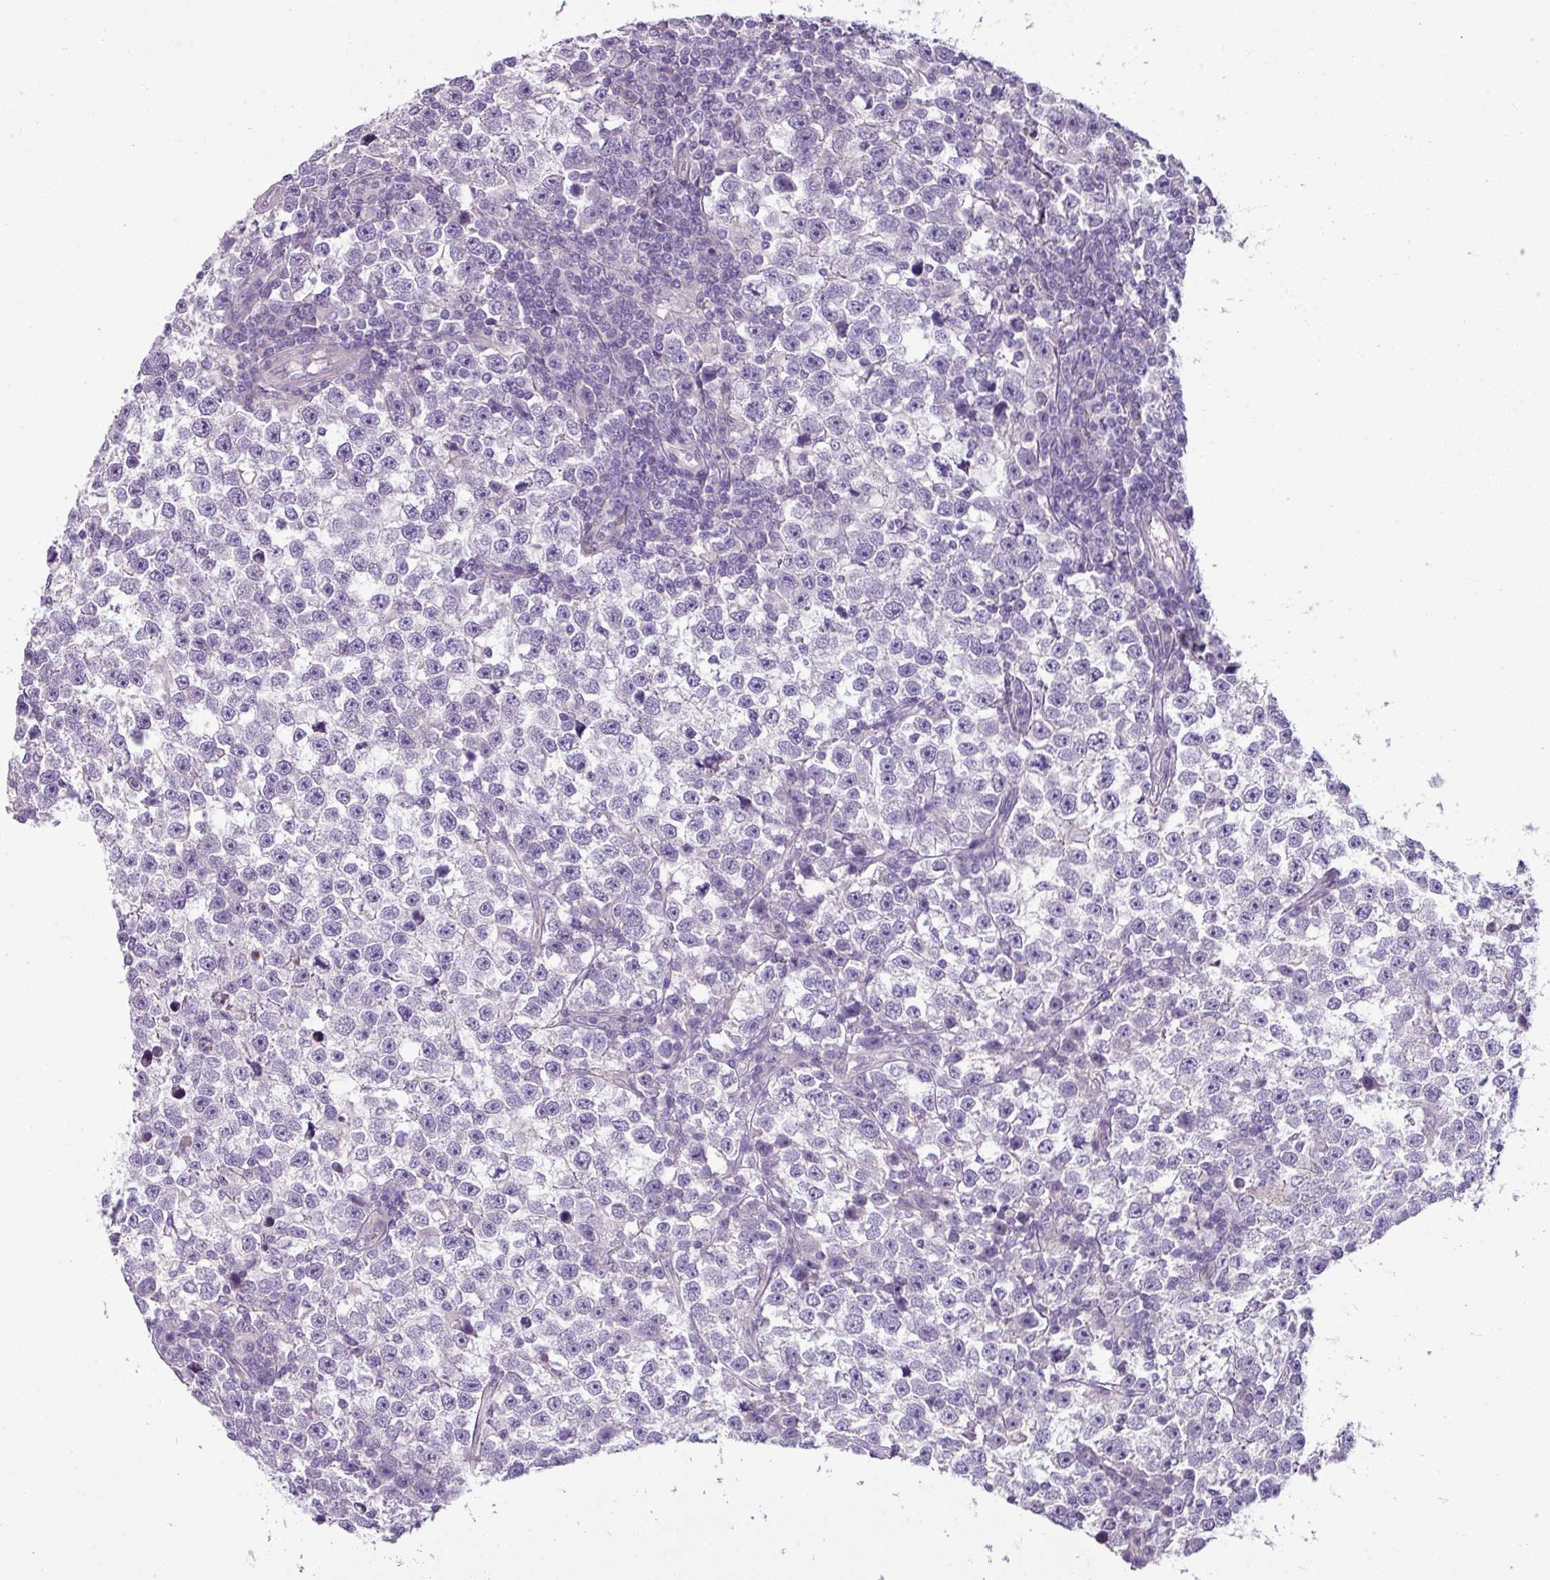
{"staining": {"intensity": "negative", "quantity": "none", "location": "none"}, "tissue": "testis cancer", "cell_type": "Tumor cells", "image_type": "cancer", "snomed": [{"axis": "morphology", "description": "Normal tissue, NOS"}, {"axis": "morphology", "description": "Seminoma, NOS"}, {"axis": "topography", "description": "Testis"}], "caption": "The IHC image has no significant positivity in tumor cells of testis cancer tissue.", "gene": "TMEM178B", "patient": {"sex": "male", "age": 43}}